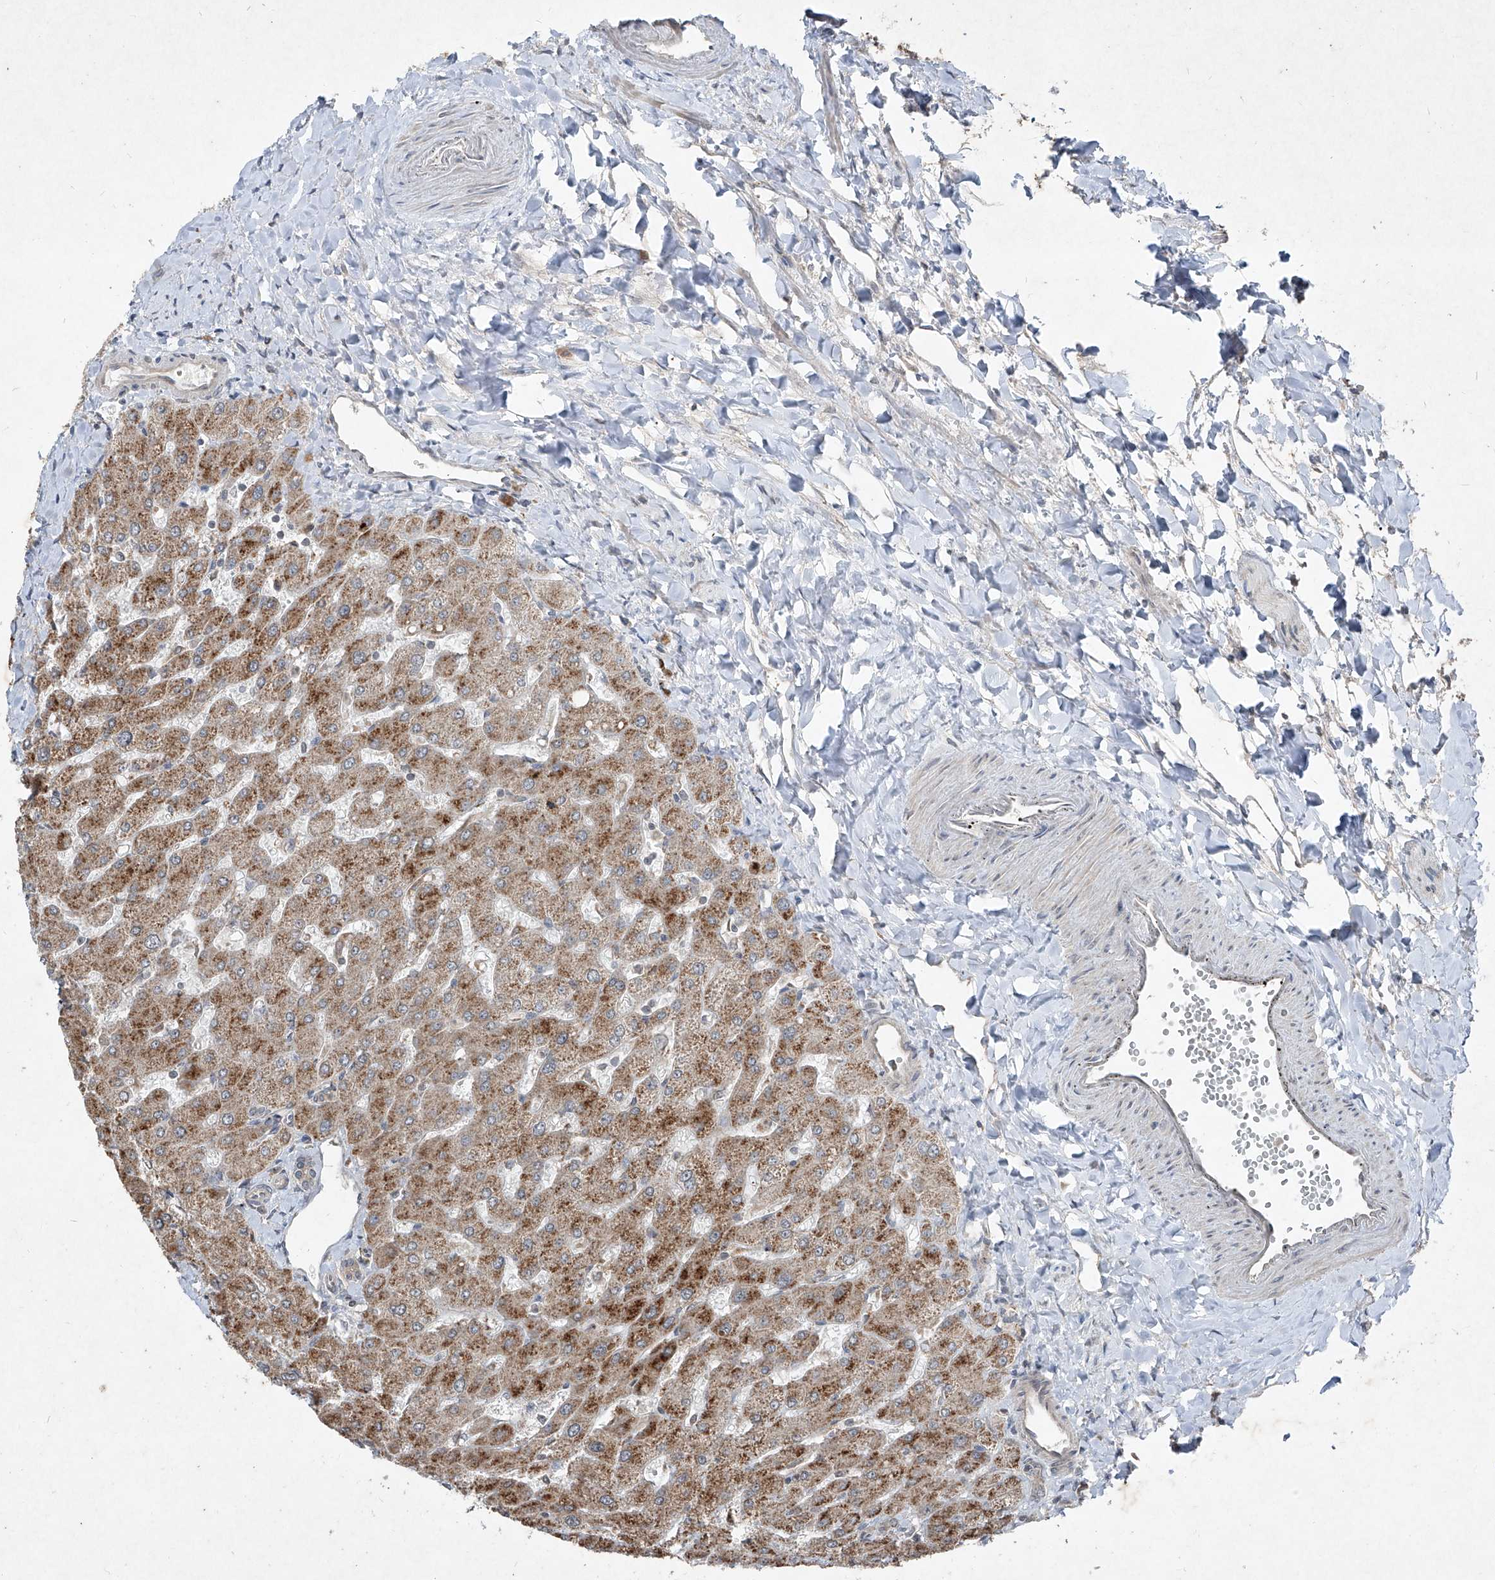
{"staining": {"intensity": "weak", "quantity": "25%-75%", "location": "cytoplasmic/membranous"}, "tissue": "liver", "cell_type": "Cholangiocytes", "image_type": "normal", "snomed": [{"axis": "morphology", "description": "Normal tissue, NOS"}, {"axis": "topography", "description": "Liver"}], "caption": "A high-resolution micrograph shows immunohistochemistry staining of unremarkable liver, which exhibits weak cytoplasmic/membranous staining in approximately 25%-75% of cholangiocytes. Using DAB (brown) and hematoxylin (blue) stains, captured at high magnification using brightfield microscopy.", "gene": "ABCD3", "patient": {"sex": "male", "age": 55}}